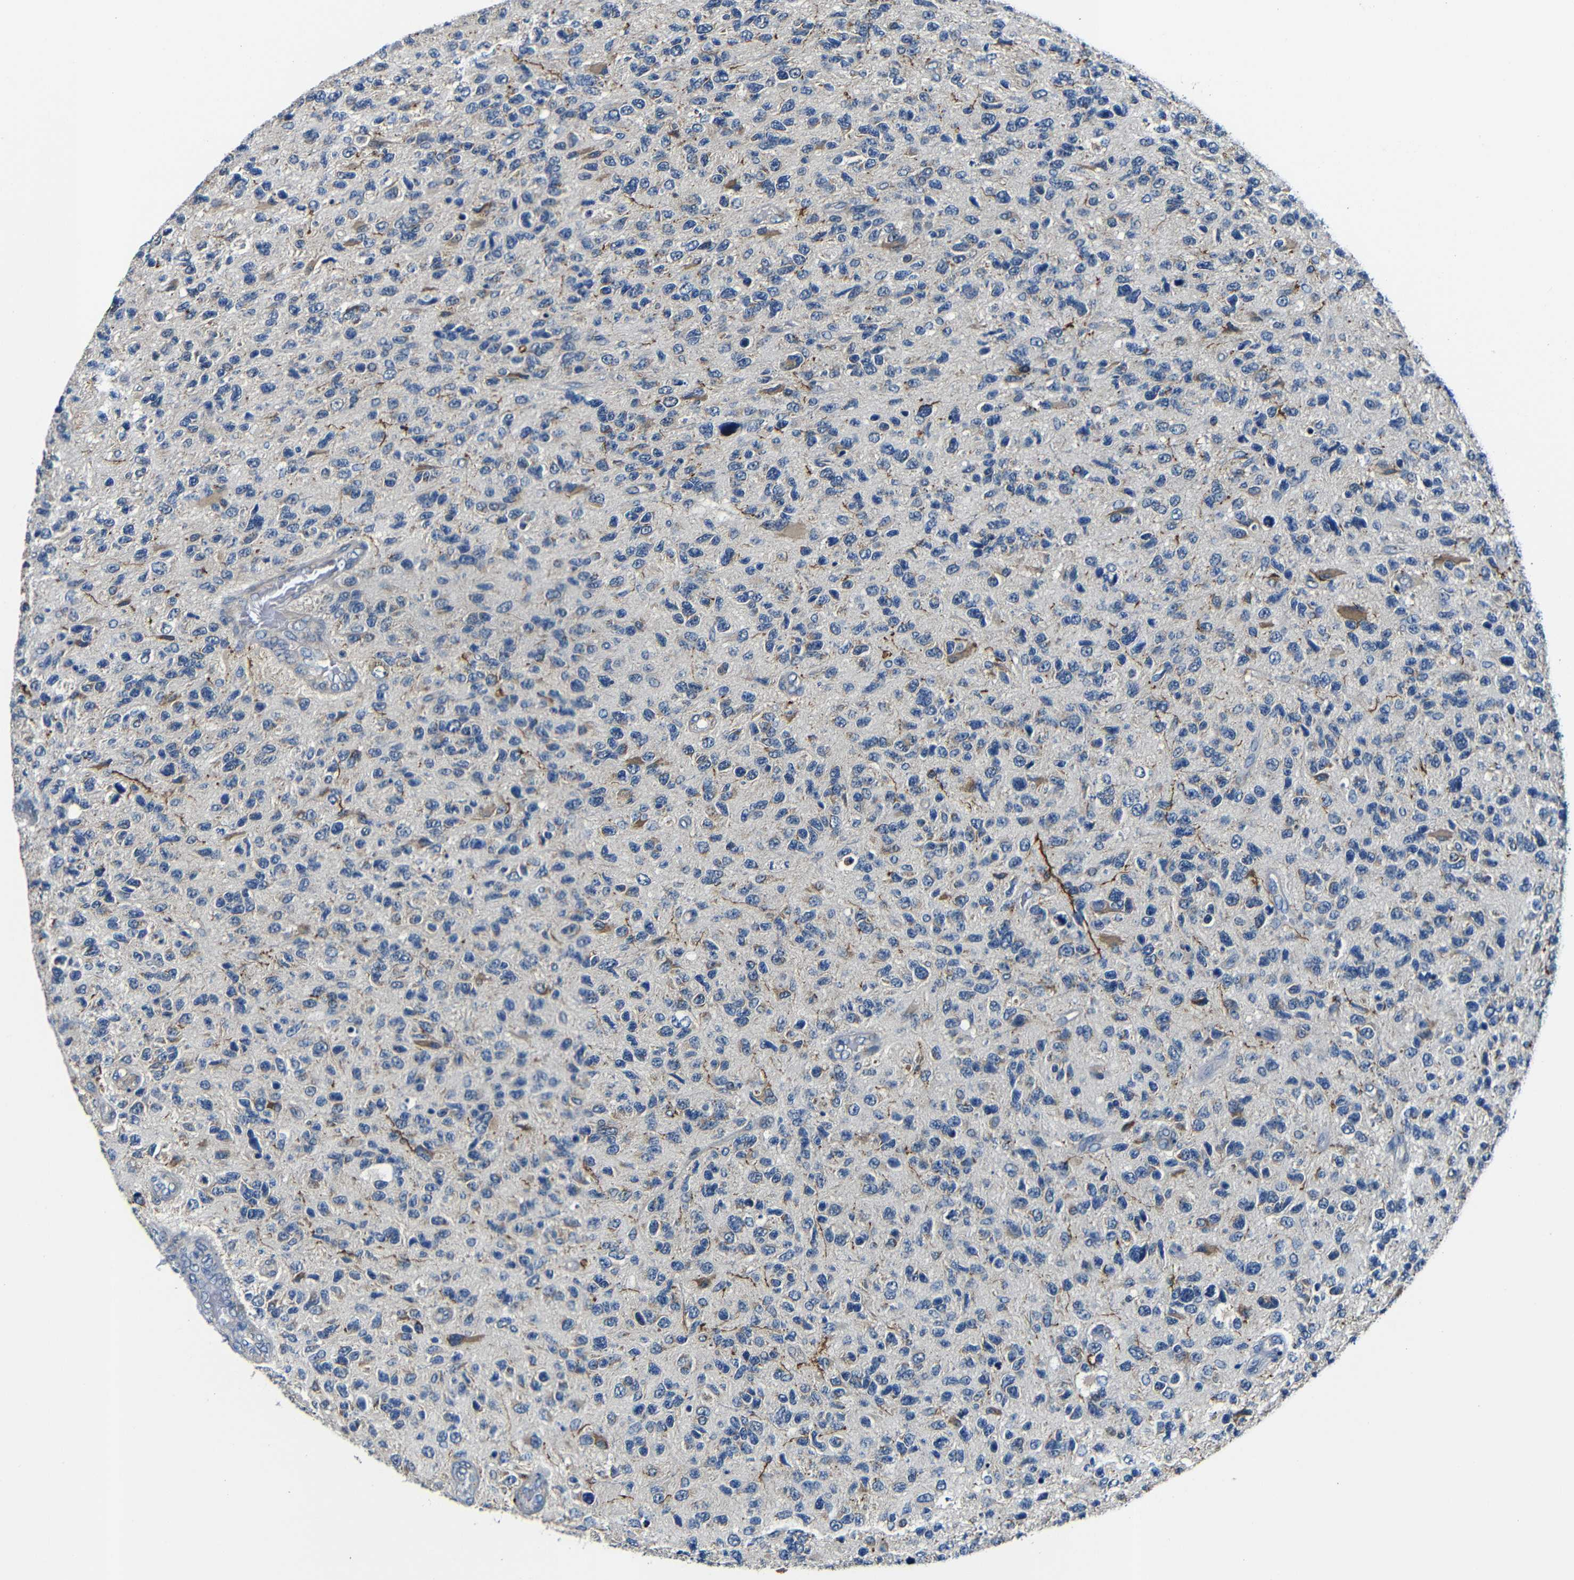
{"staining": {"intensity": "moderate", "quantity": "<25%", "location": "cytoplasmic/membranous"}, "tissue": "glioma", "cell_type": "Tumor cells", "image_type": "cancer", "snomed": [{"axis": "morphology", "description": "Glioma, malignant, High grade"}, {"axis": "topography", "description": "Brain"}], "caption": "The photomicrograph reveals staining of glioma, revealing moderate cytoplasmic/membranous protein staining (brown color) within tumor cells. The staining was performed using DAB (3,3'-diaminobenzidine), with brown indicating positive protein expression. Nuclei are stained blue with hematoxylin.", "gene": "FKBP14", "patient": {"sex": "female", "age": 58}}